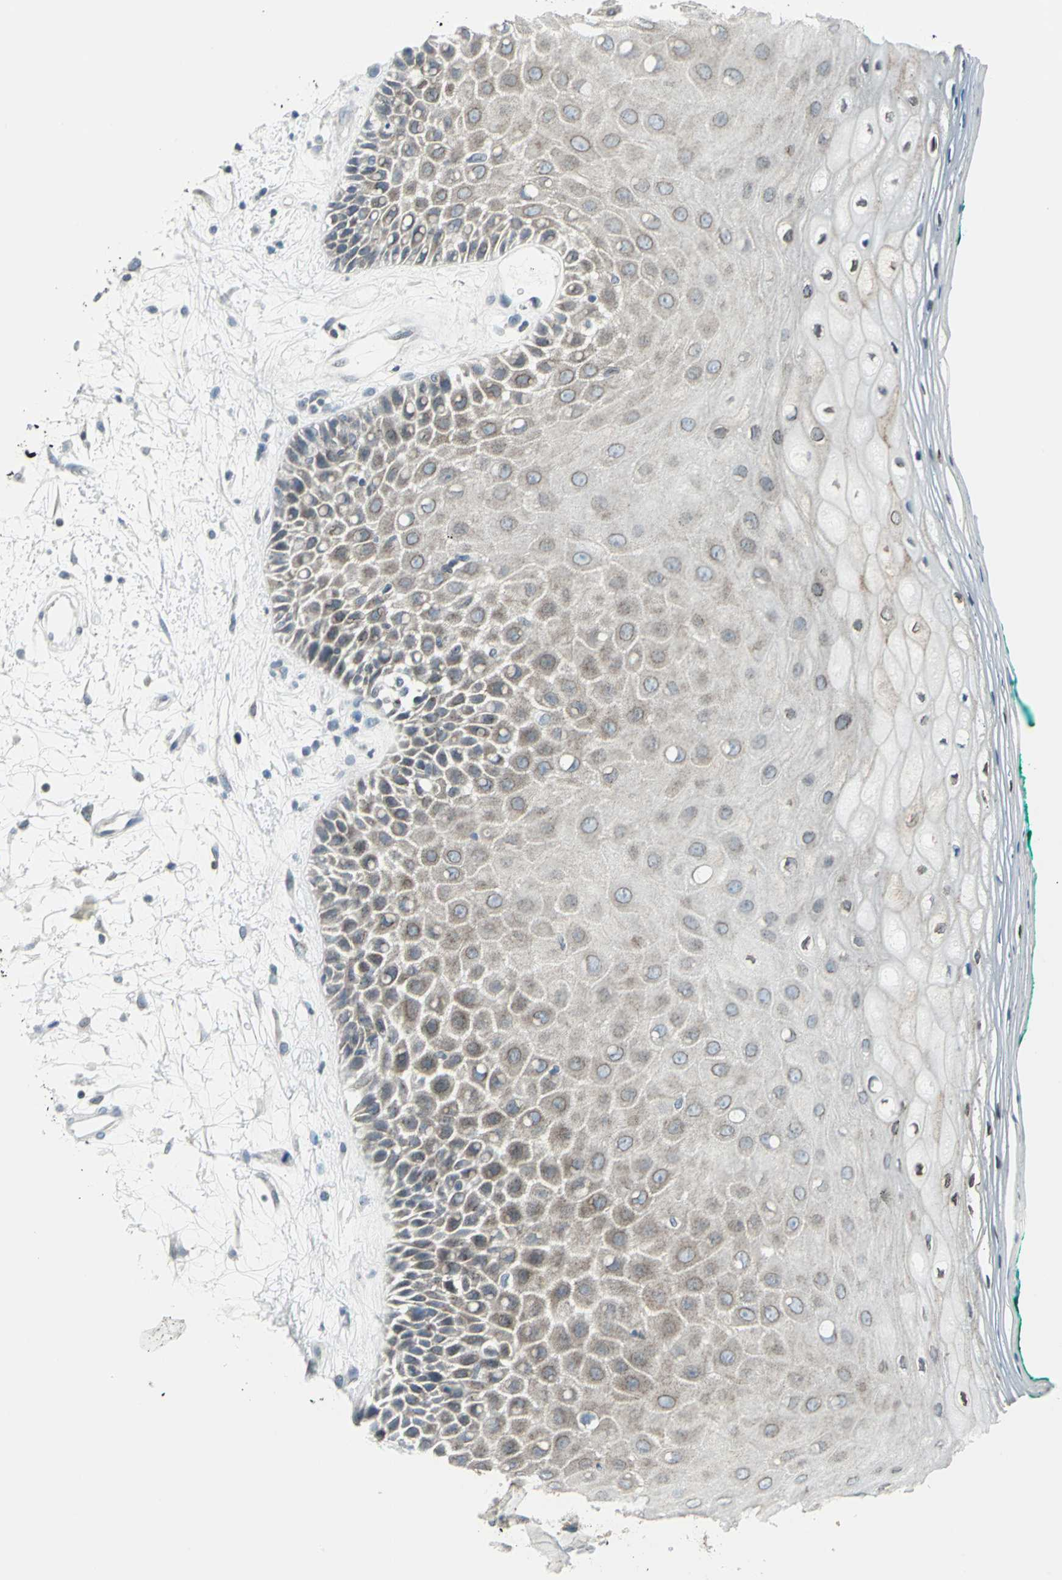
{"staining": {"intensity": "moderate", "quantity": "25%-75%", "location": "cytoplasmic/membranous"}, "tissue": "oral mucosa", "cell_type": "Squamous epithelial cells", "image_type": "normal", "snomed": [{"axis": "morphology", "description": "Normal tissue, NOS"}, {"axis": "morphology", "description": "Squamous cell carcinoma, NOS"}, {"axis": "topography", "description": "Skeletal muscle"}, {"axis": "topography", "description": "Oral tissue"}, {"axis": "topography", "description": "Head-Neck"}], "caption": "Squamous epithelial cells display medium levels of moderate cytoplasmic/membranous staining in about 25%-75% of cells in unremarkable human oral mucosa.", "gene": "SNUPN", "patient": {"sex": "female", "age": 84}}